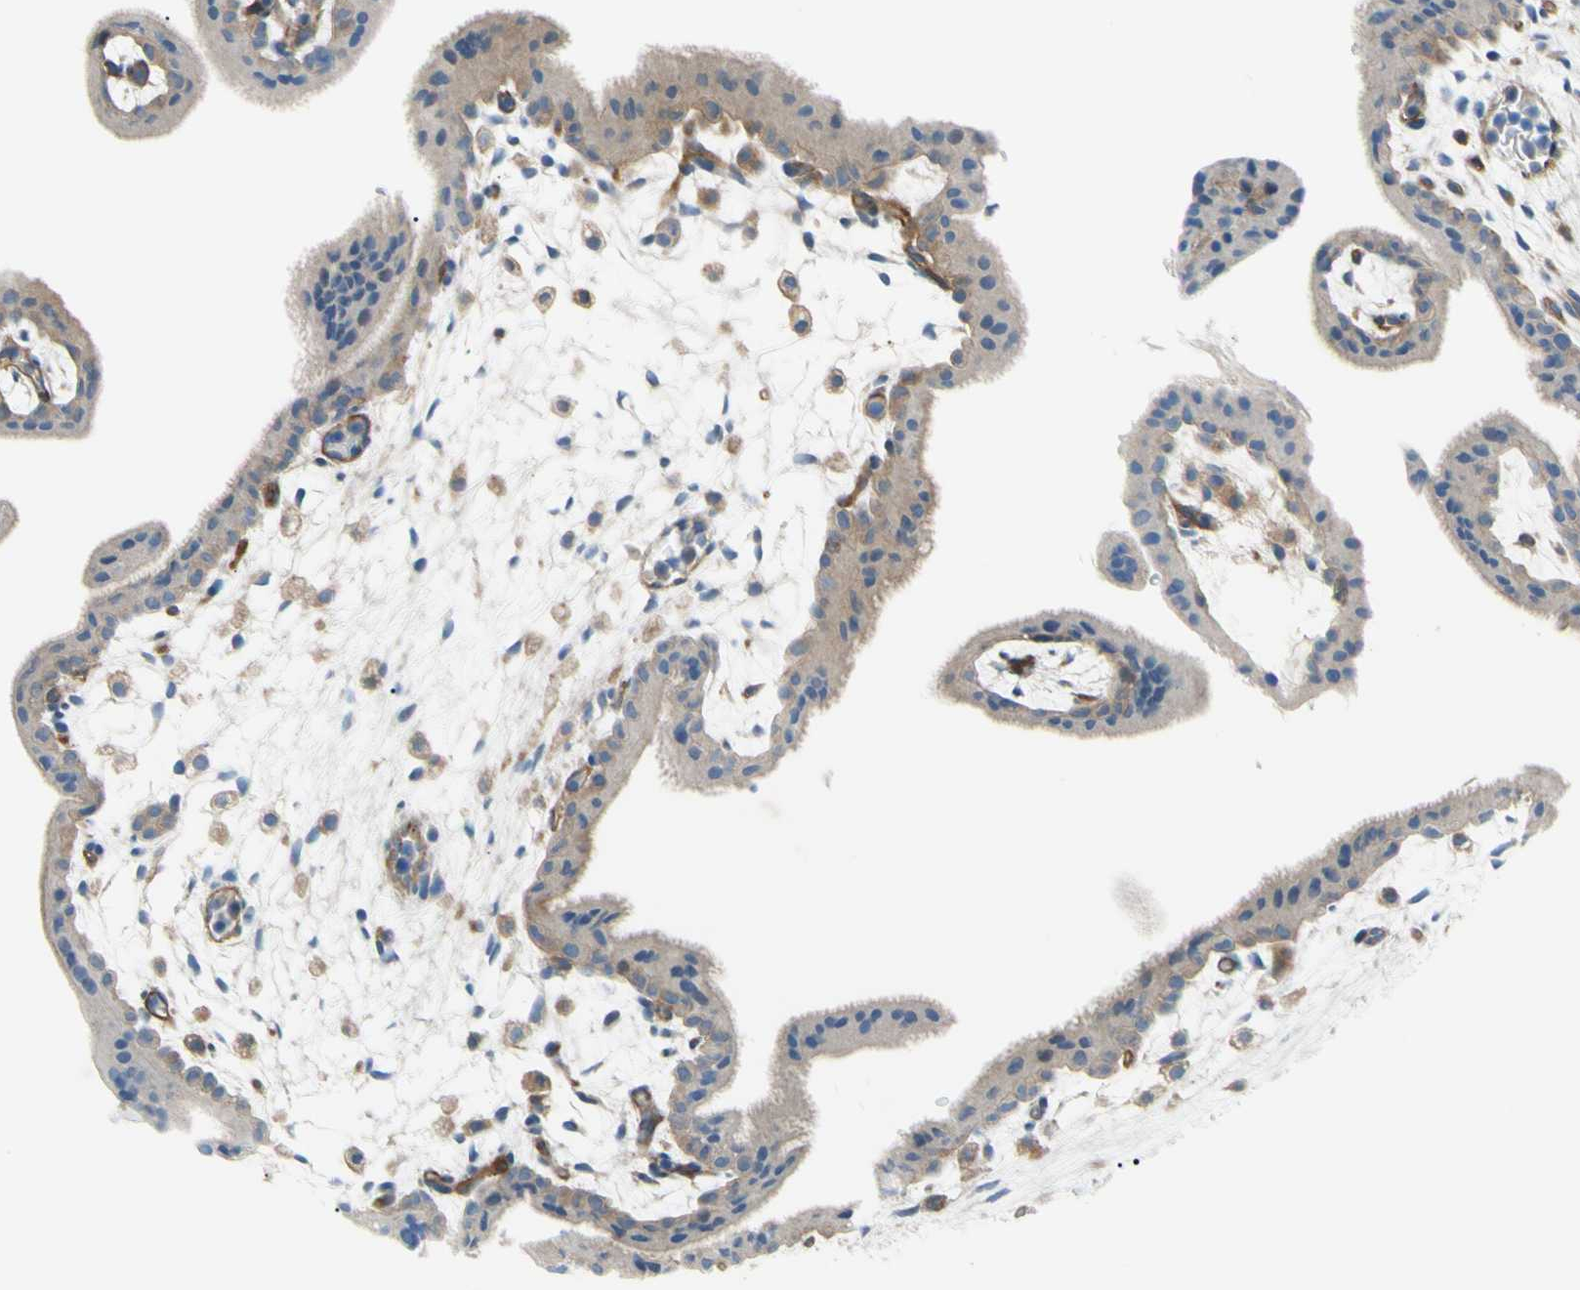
{"staining": {"intensity": "negative", "quantity": "none", "location": "none"}, "tissue": "placenta", "cell_type": "Decidual cells", "image_type": "normal", "snomed": [{"axis": "morphology", "description": "Normal tissue, NOS"}, {"axis": "topography", "description": "Placenta"}], "caption": "A micrograph of human placenta is negative for staining in decidual cells. (DAB immunohistochemistry with hematoxylin counter stain).", "gene": "PAK2", "patient": {"sex": "female", "age": 35}}